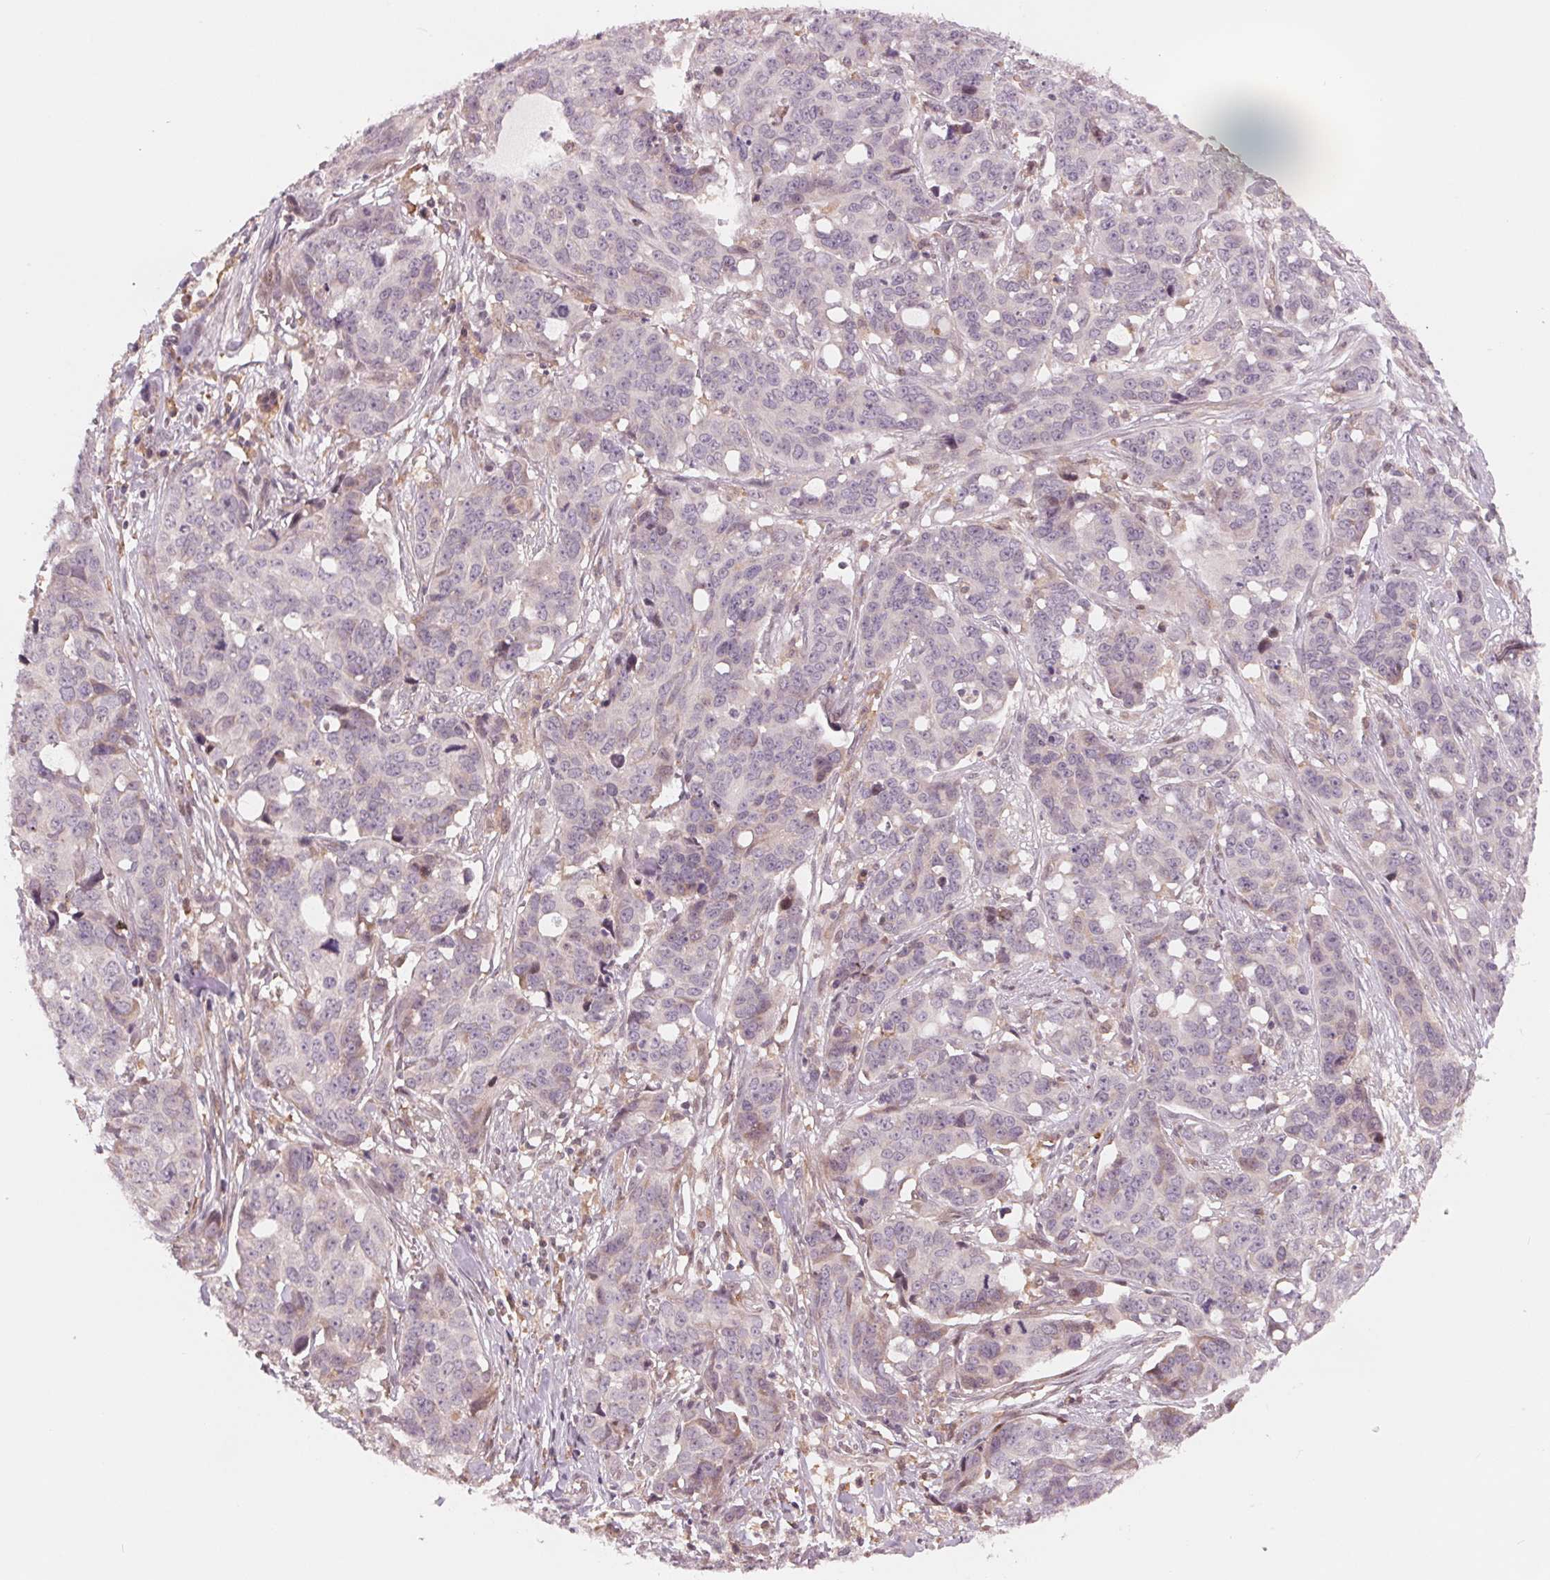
{"staining": {"intensity": "negative", "quantity": "none", "location": "none"}, "tissue": "ovarian cancer", "cell_type": "Tumor cells", "image_type": "cancer", "snomed": [{"axis": "morphology", "description": "Carcinoma, endometroid"}, {"axis": "topography", "description": "Ovary"}], "caption": "Immunohistochemical staining of human ovarian endometroid carcinoma exhibits no significant staining in tumor cells.", "gene": "IL9R", "patient": {"sex": "female", "age": 78}}